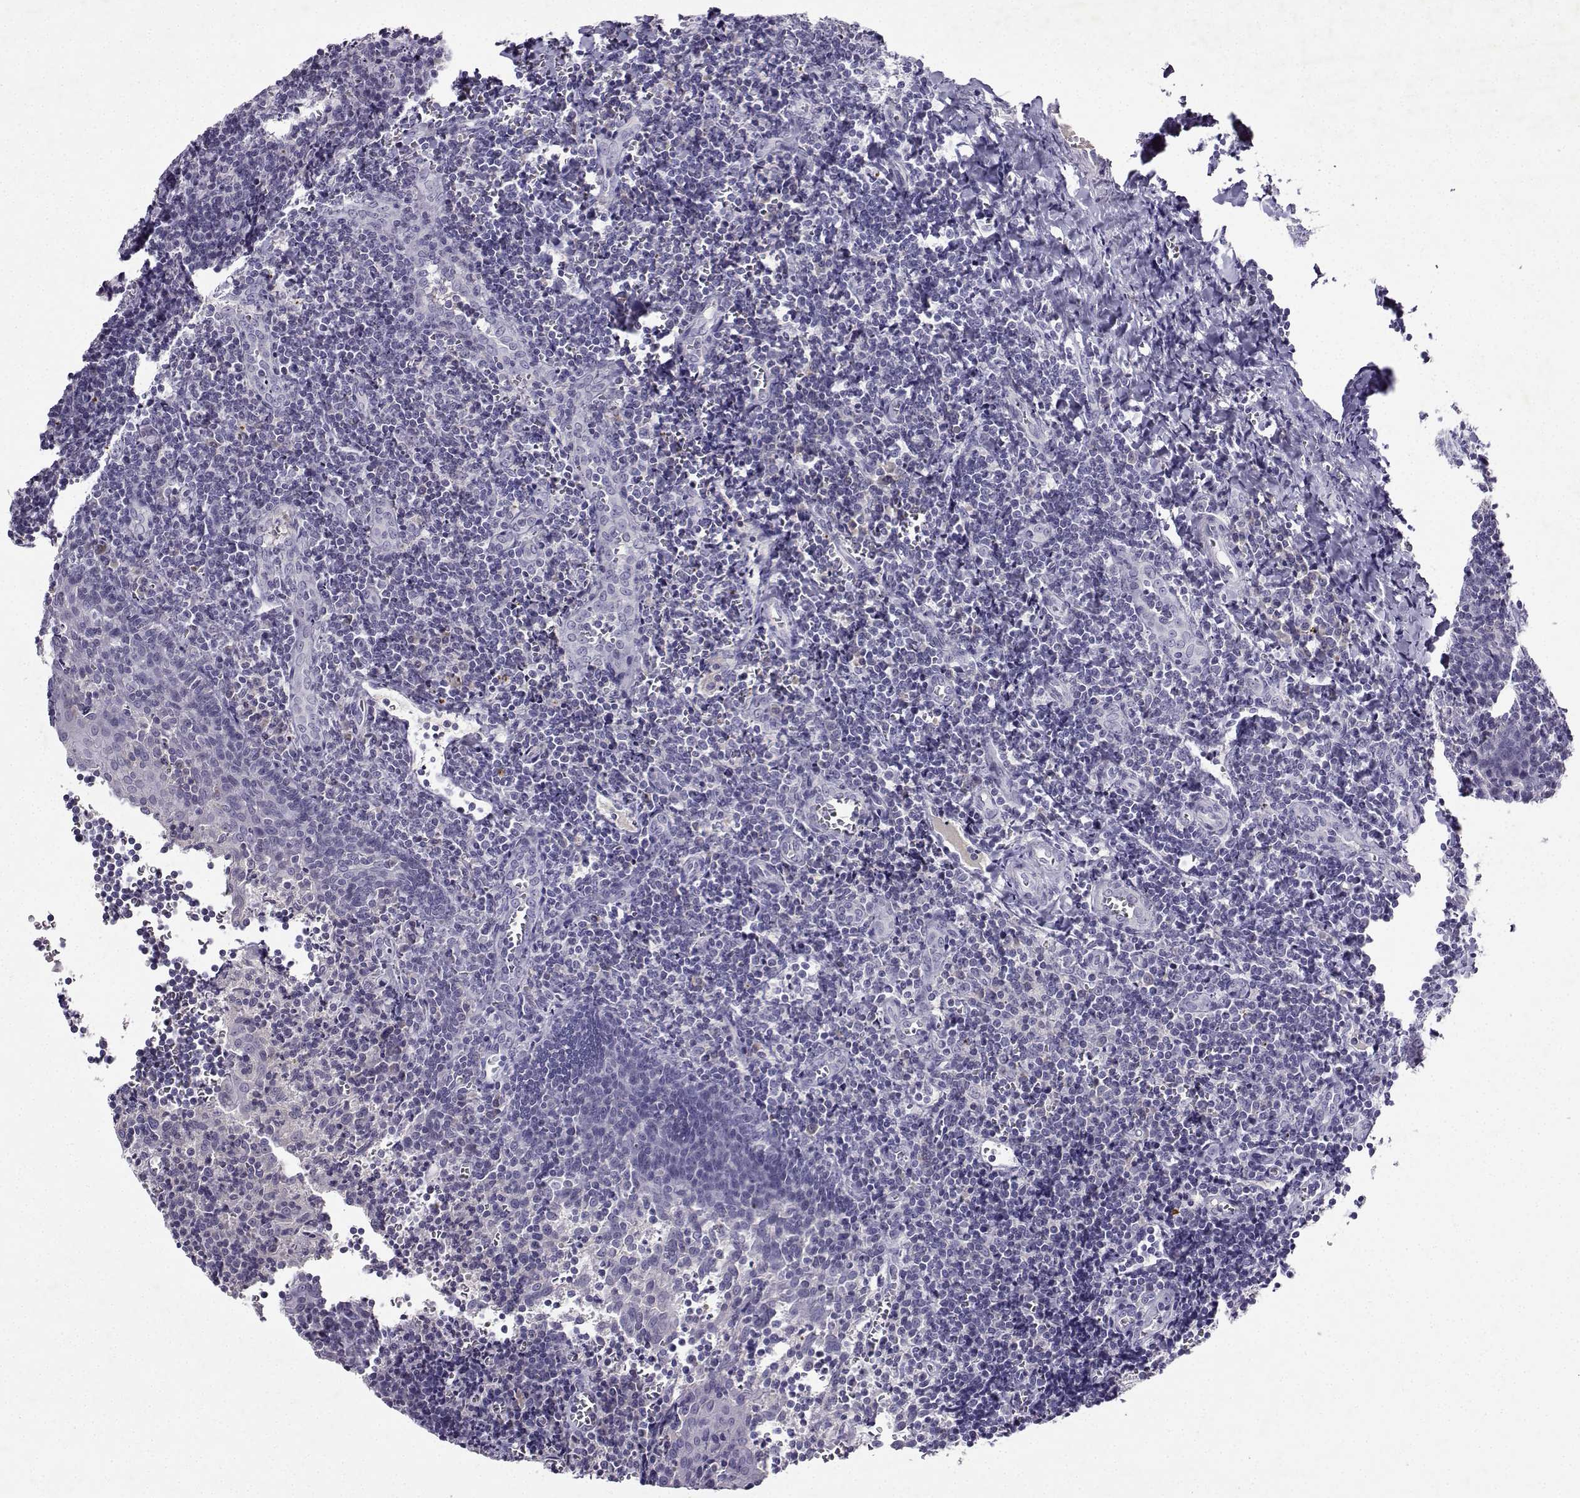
{"staining": {"intensity": "negative", "quantity": "none", "location": "none"}, "tissue": "tonsil", "cell_type": "Germinal center cells", "image_type": "normal", "snomed": [{"axis": "morphology", "description": "Normal tissue, NOS"}, {"axis": "morphology", "description": "Inflammation, NOS"}, {"axis": "topography", "description": "Tonsil"}], "caption": "Tonsil stained for a protein using immunohistochemistry demonstrates no staining germinal center cells.", "gene": "GRIK4", "patient": {"sex": "female", "age": 31}}